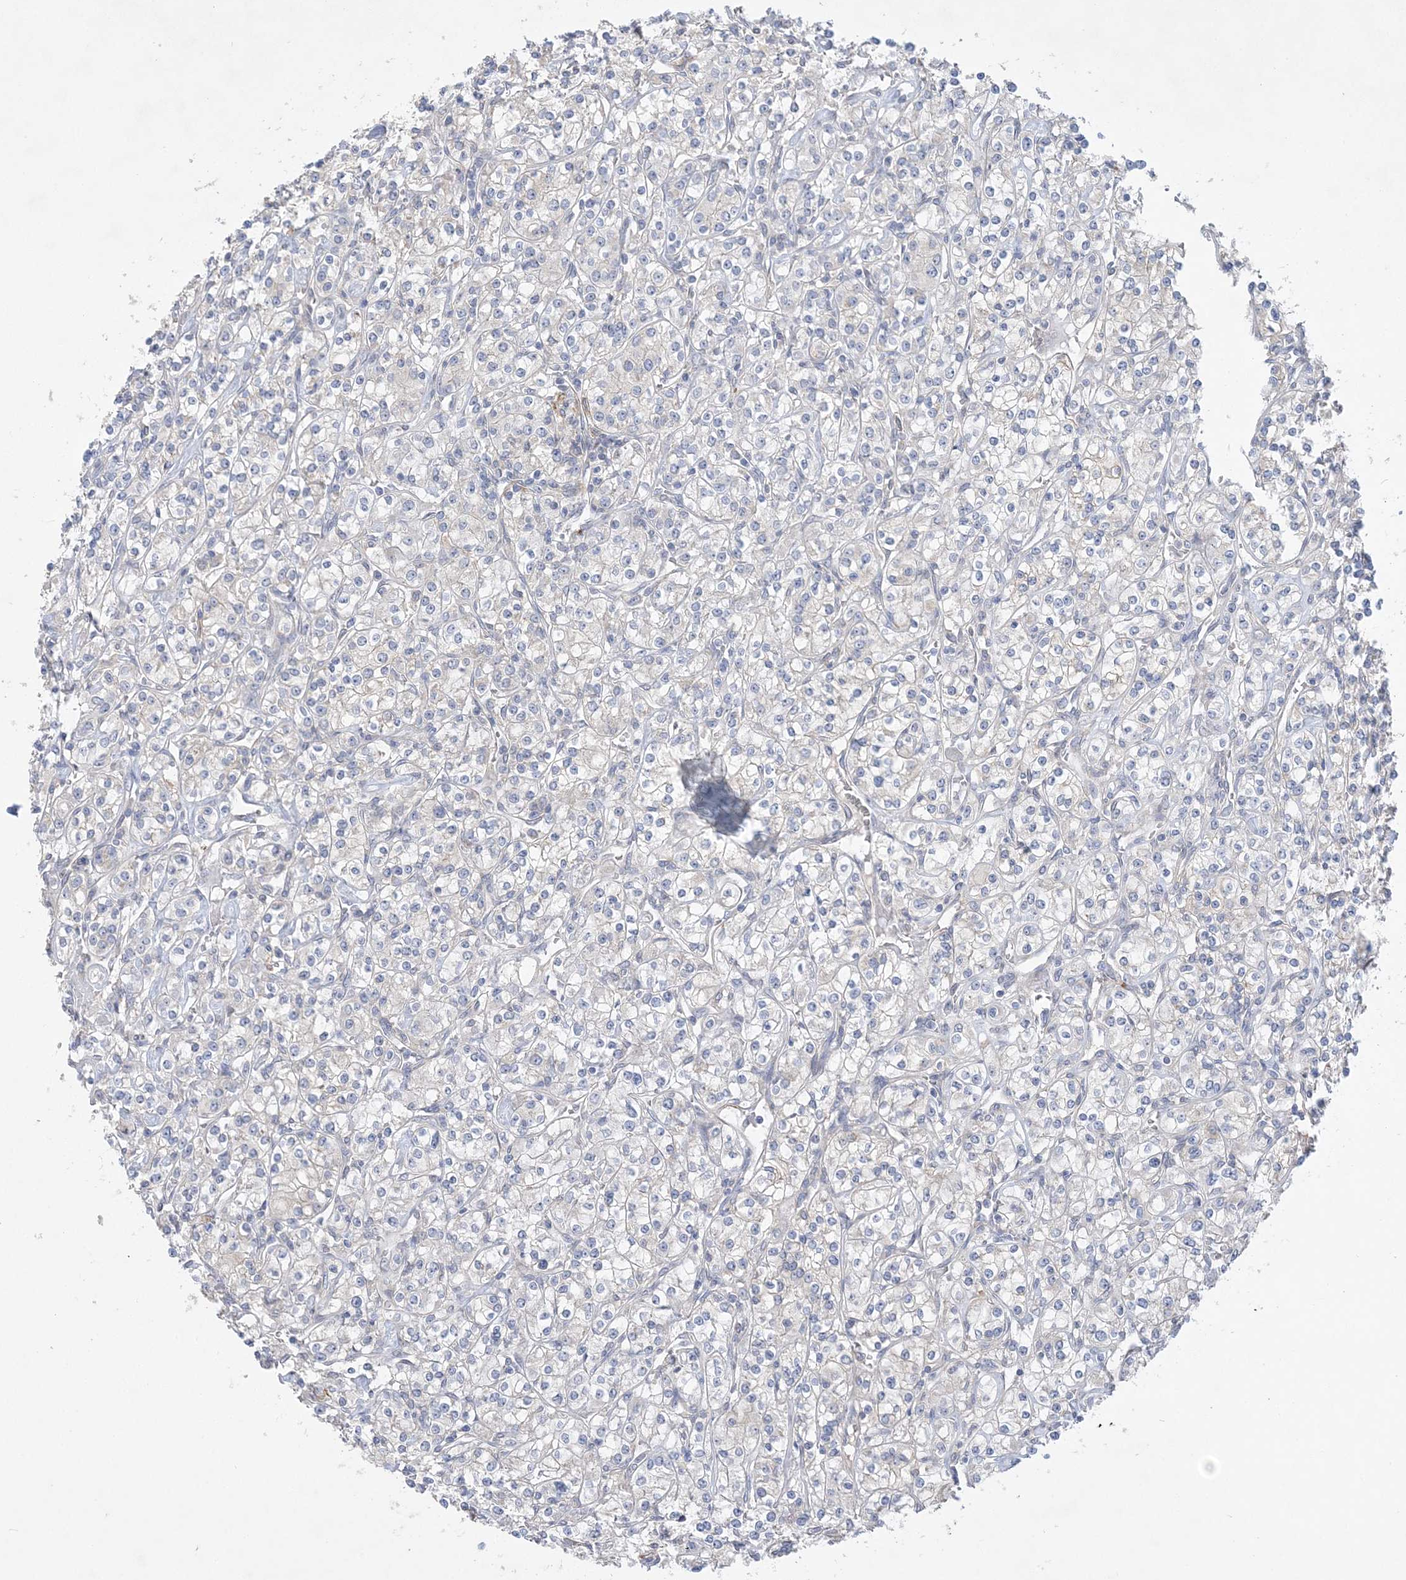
{"staining": {"intensity": "negative", "quantity": "none", "location": "none"}, "tissue": "renal cancer", "cell_type": "Tumor cells", "image_type": "cancer", "snomed": [{"axis": "morphology", "description": "Adenocarcinoma, NOS"}, {"axis": "topography", "description": "Kidney"}], "caption": "The immunohistochemistry (IHC) micrograph has no significant positivity in tumor cells of renal cancer (adenocarcinoma) tissue. (DAB immunohistochemistry visualized using brightfield microscopy, high magnification).", "gene": "ANKRD35", "patient": {"sex": "male", "age": 77}}